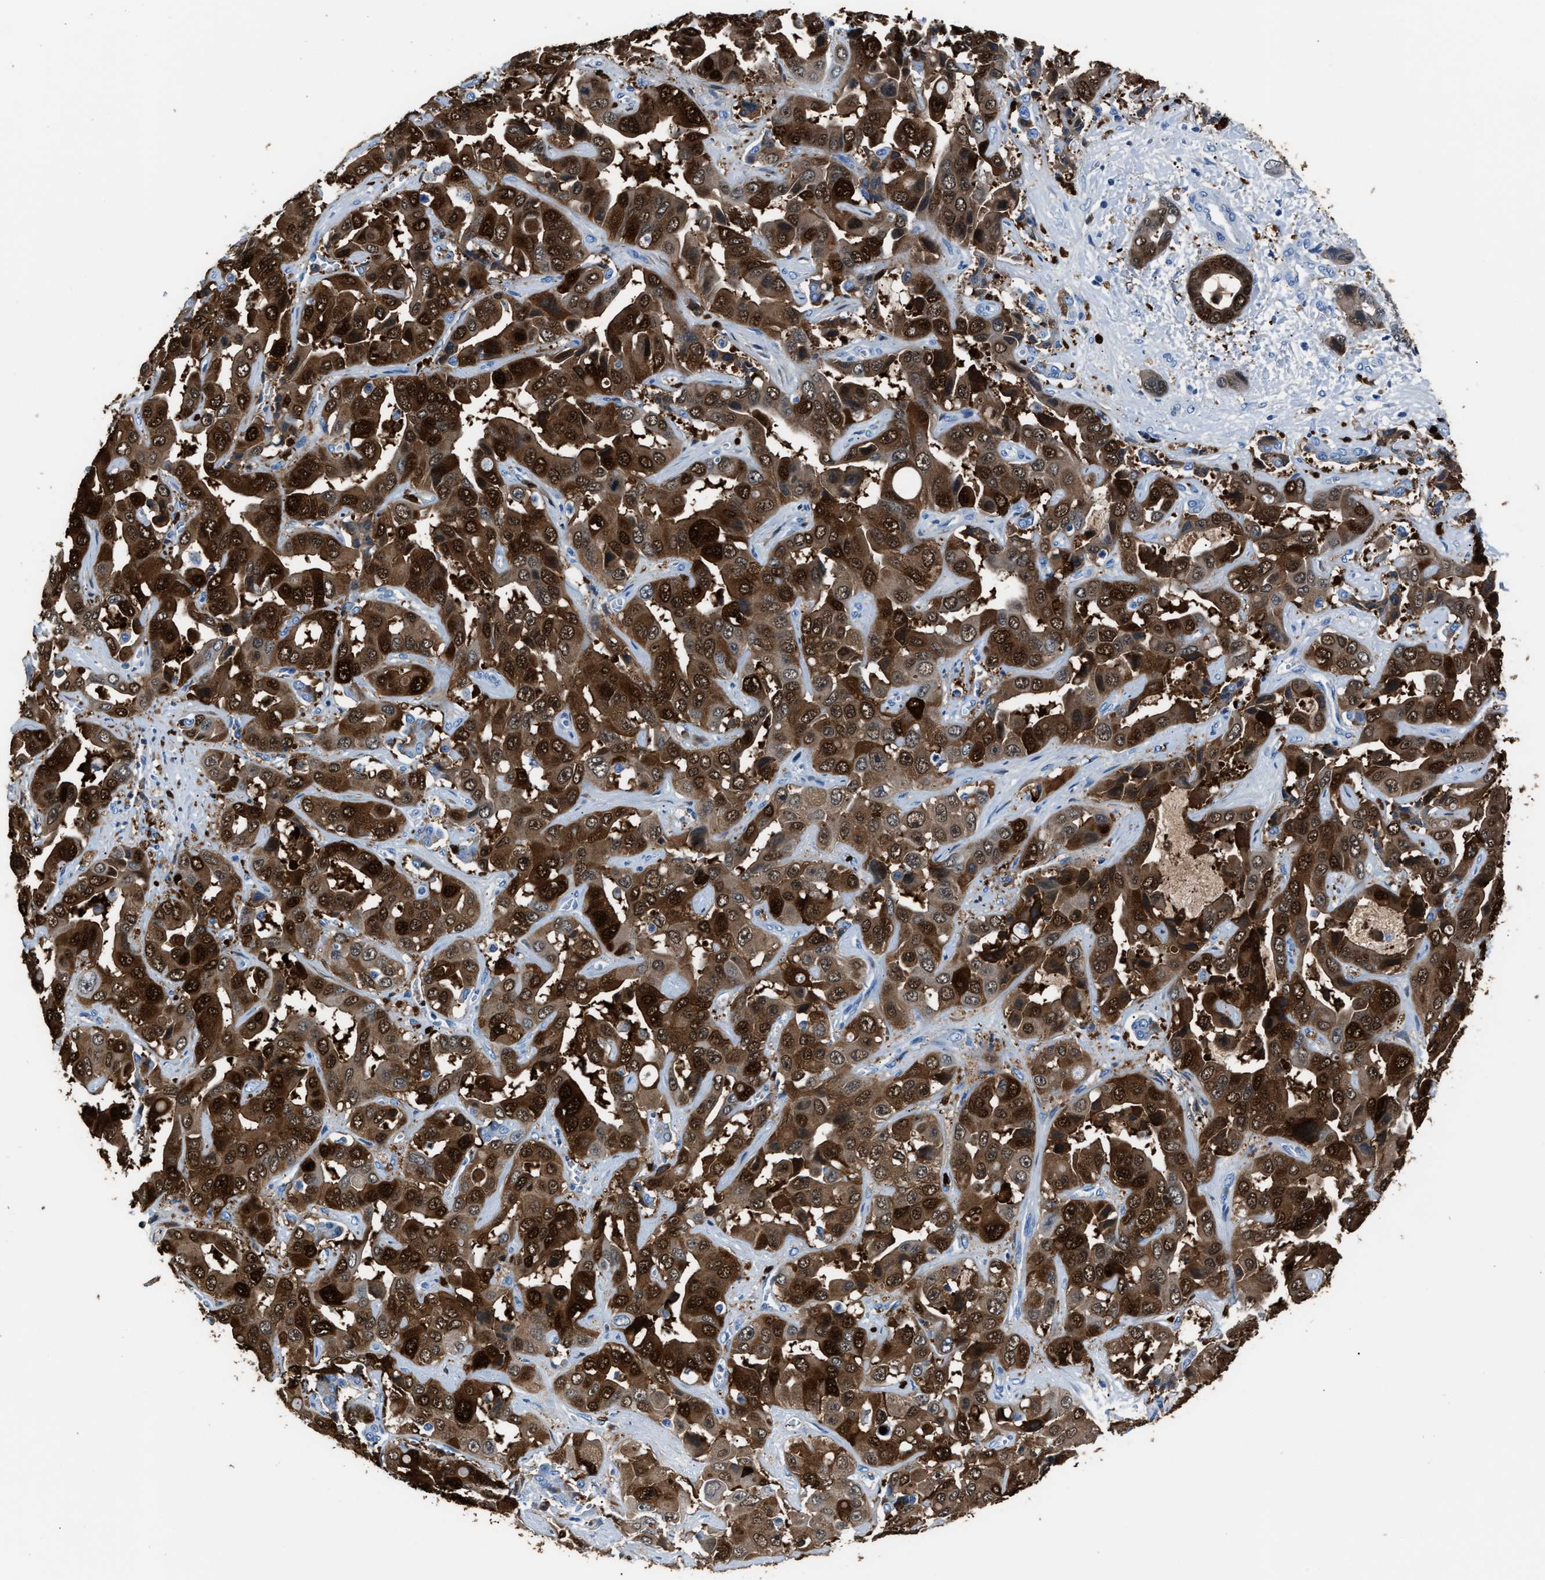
{"staining": {"intensity": "strong", "quantity": ">75%", "location": "cytoplasmic/membranous,nuclear"}, "tissue": "liver cancer", "cell_type": "Tumor cells", "image_type": "cancer", "snomed": [{"axis": "morphology", "description": "Cholangiocarcinoma"}, {"axis": "topography", "description": "Liver"}], "caption": "Strong cytoplasmic/membranous and nuclear staining is seen in about >75% of tumor cells in liver cholangiocarcinoma. The protein of interest is stained brown, and the nuclei are stained in blue (DAB (3,3'-diaminobenzidine) IHC with brightfield microscopy, high magnification).", "gene": "S100P", "patient": {"sex": "female", "age": 52}}